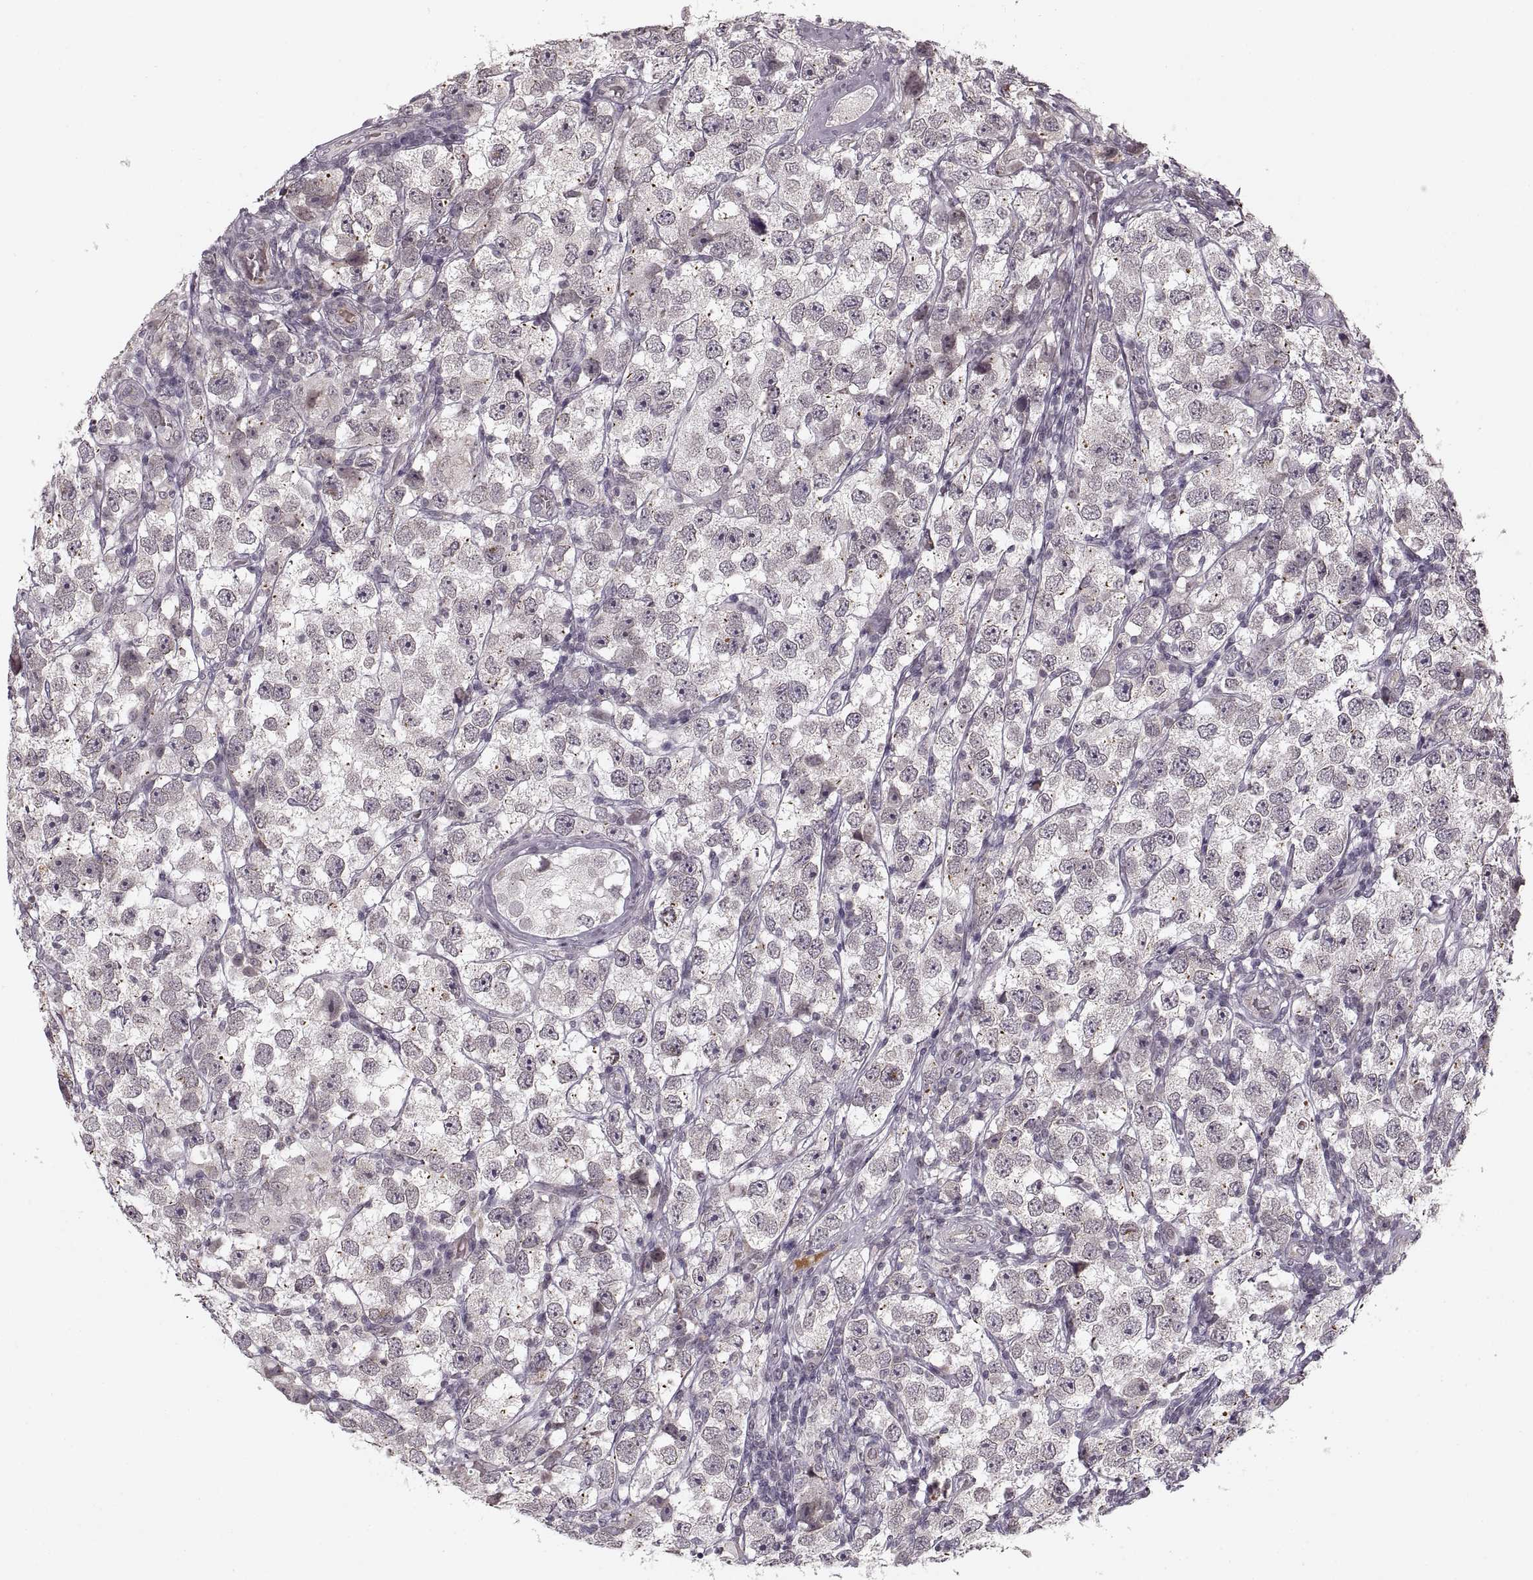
{"staining": {"intensity": "negative", "quantity": "none", "location": "none"}, "tissue": "testis cancer", "cell_type": "Tumor cells", "image_type": "cancer", "snomed": [{"axis": "morphology", "description": "Seminoma, NOS"}, {"axis": "topography", "description": "Testis"}], "caption": "Tumor cells show no significant protein expression in testis cancer (seminoma).", "gene": "ASIC3", "patient": {"sex": "male", "age": 26}}